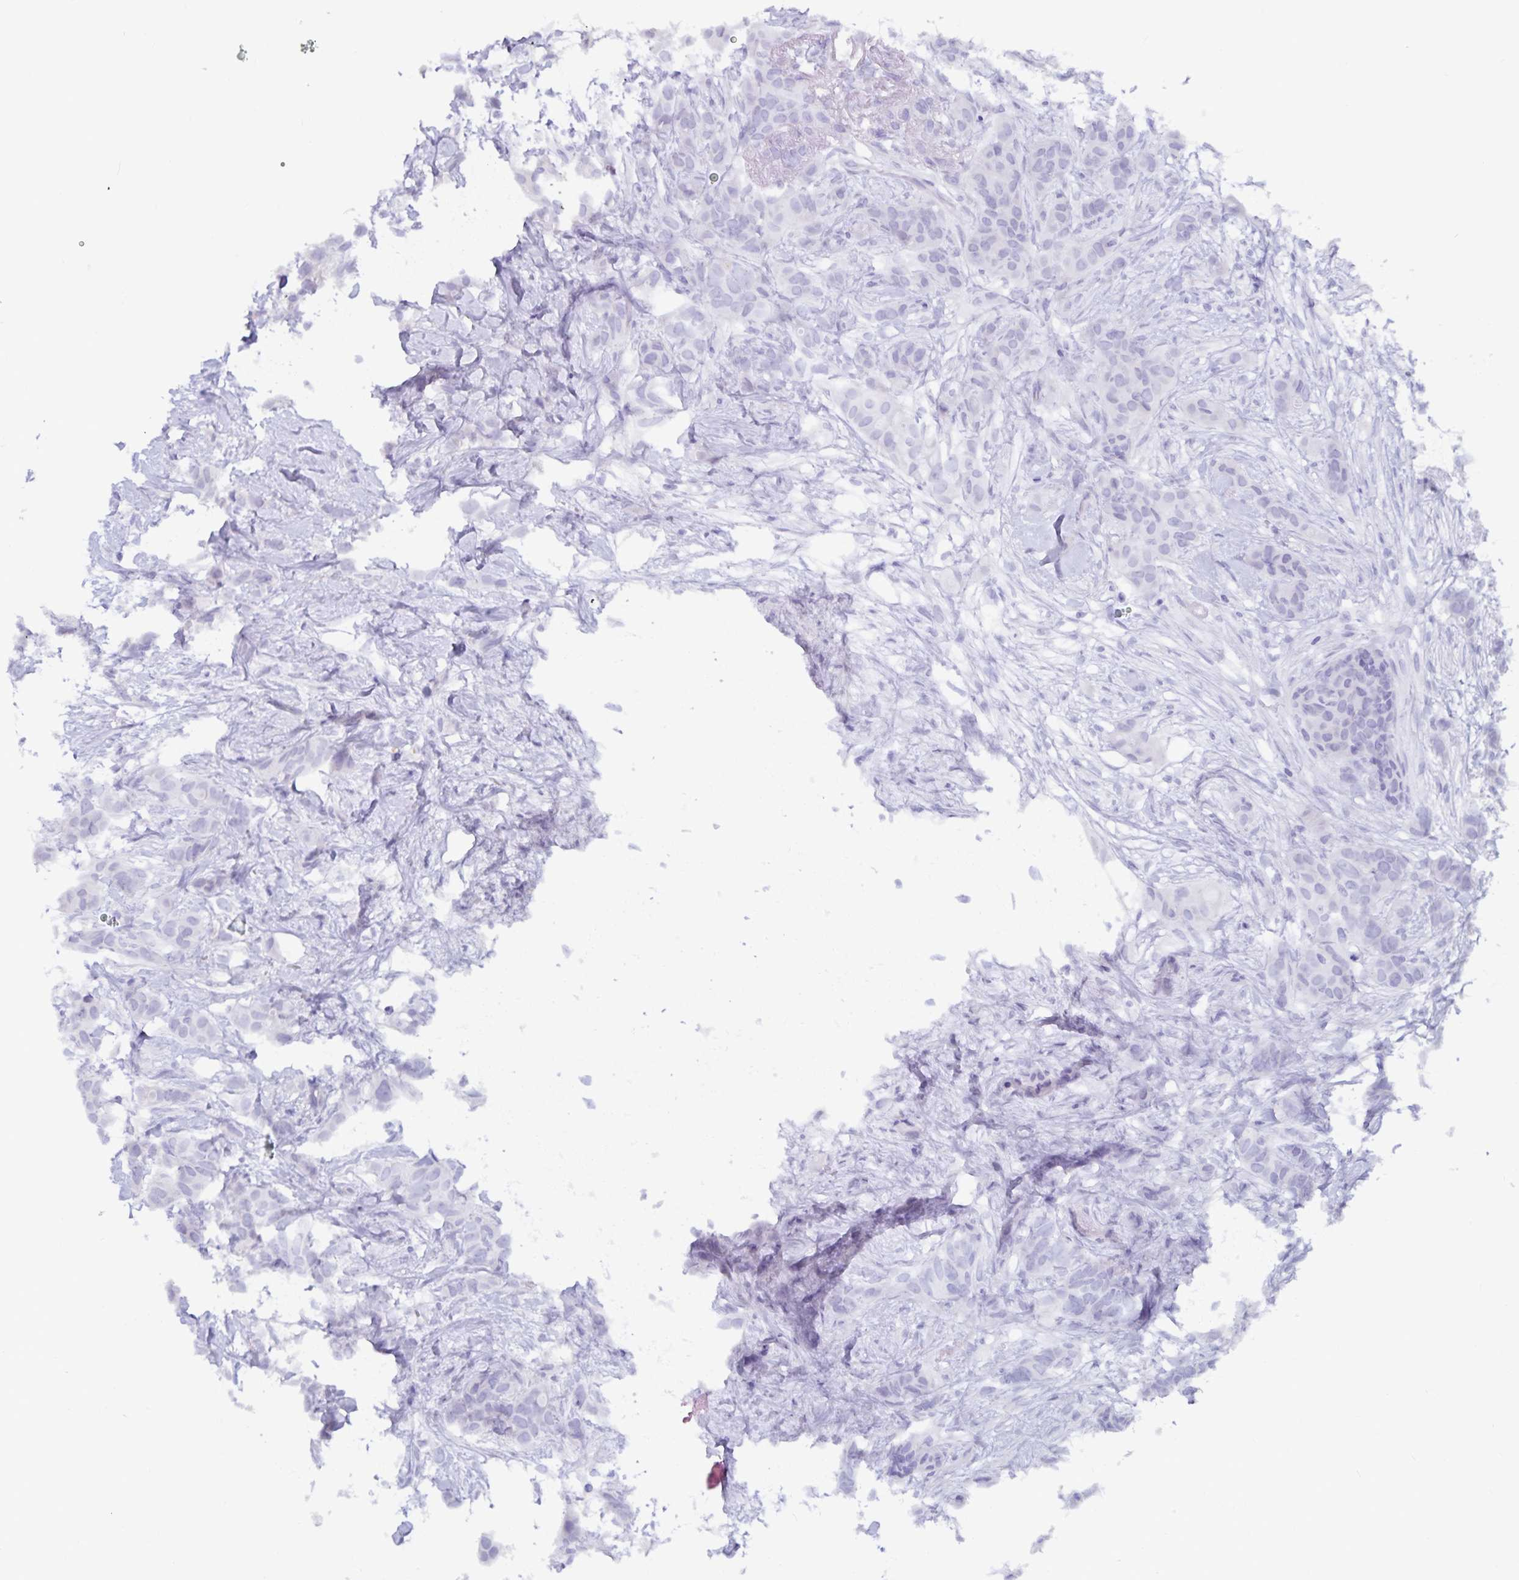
{"staining": {"intensity": "negative", "quantity": "none", "location": "none"}, "tissue": "breast cancer", "cell_type": "Tumor cells", "image_type": "cancer", "snomed": [{"axis": "morphology", "description": "Duct carcinoma"}, {"axis": "topography", "description": "Breast"}], "caption": "Immunohistochemical staining of human invasive ductal carcinoma (breast) shows no significant expression in tumor cells.", "gene": "GPR137", "patient": {"sex": "female", "age": 62}}